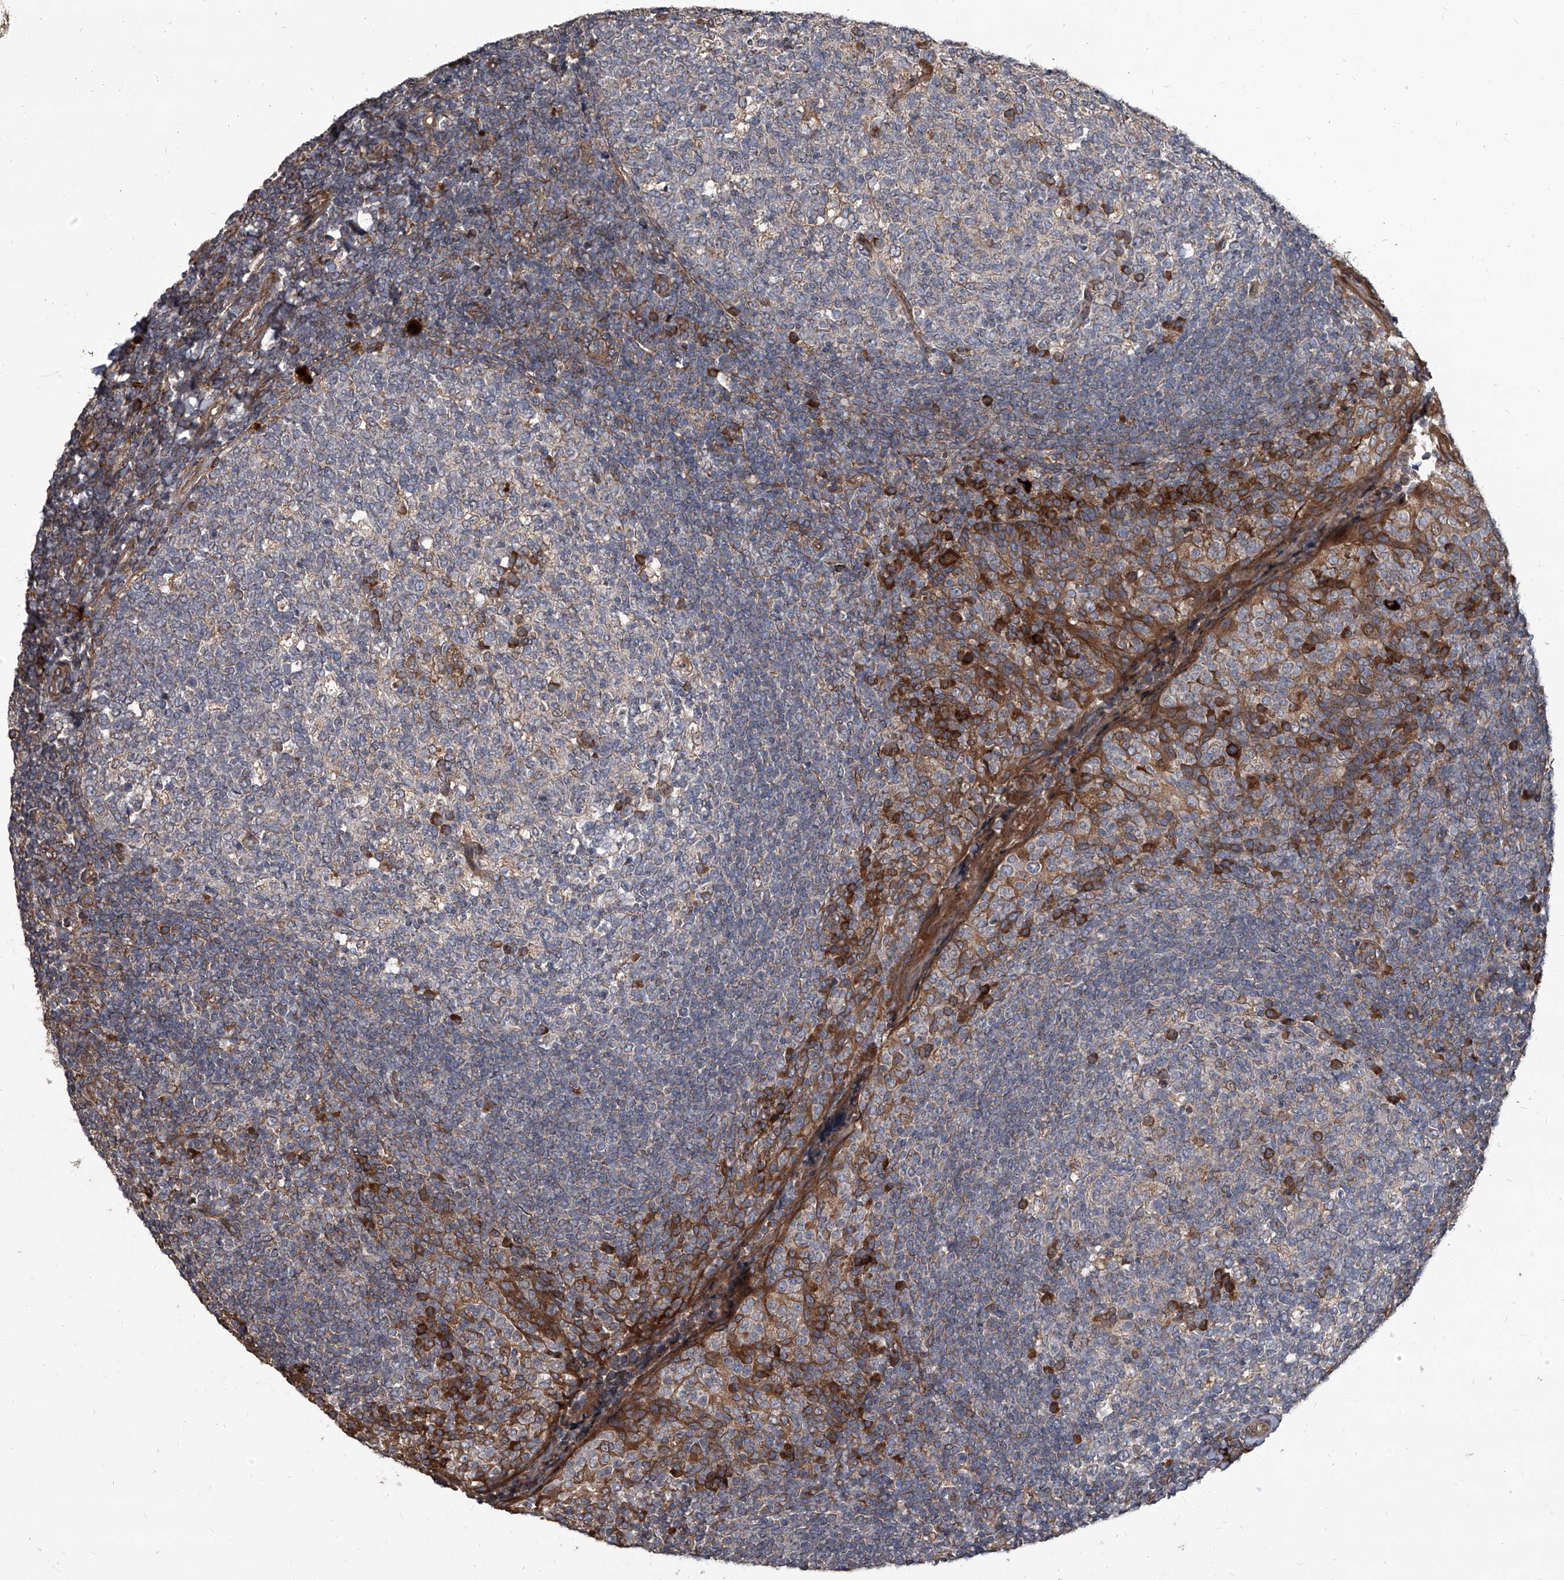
{"staining": {"intensity": "moderate", "quantity": "<25%", "location": "cytoplasmic/membranous"}, "tissue": "tonsil", "cell_type": "Germinal center cells", "image_type": "normal", "snomed": [{"axis": "morphology", "description": "Normal tissue, NOS"}, {"axis": "topography", "description": "Tonsil"}], "caption": "A brown stain labels moderate cytoplasmic/membranous expression of a protein in germinal center cells of normal human tonsil.", "gene": "EVA1C", "patient": {"sex": "female", "age": 19}}